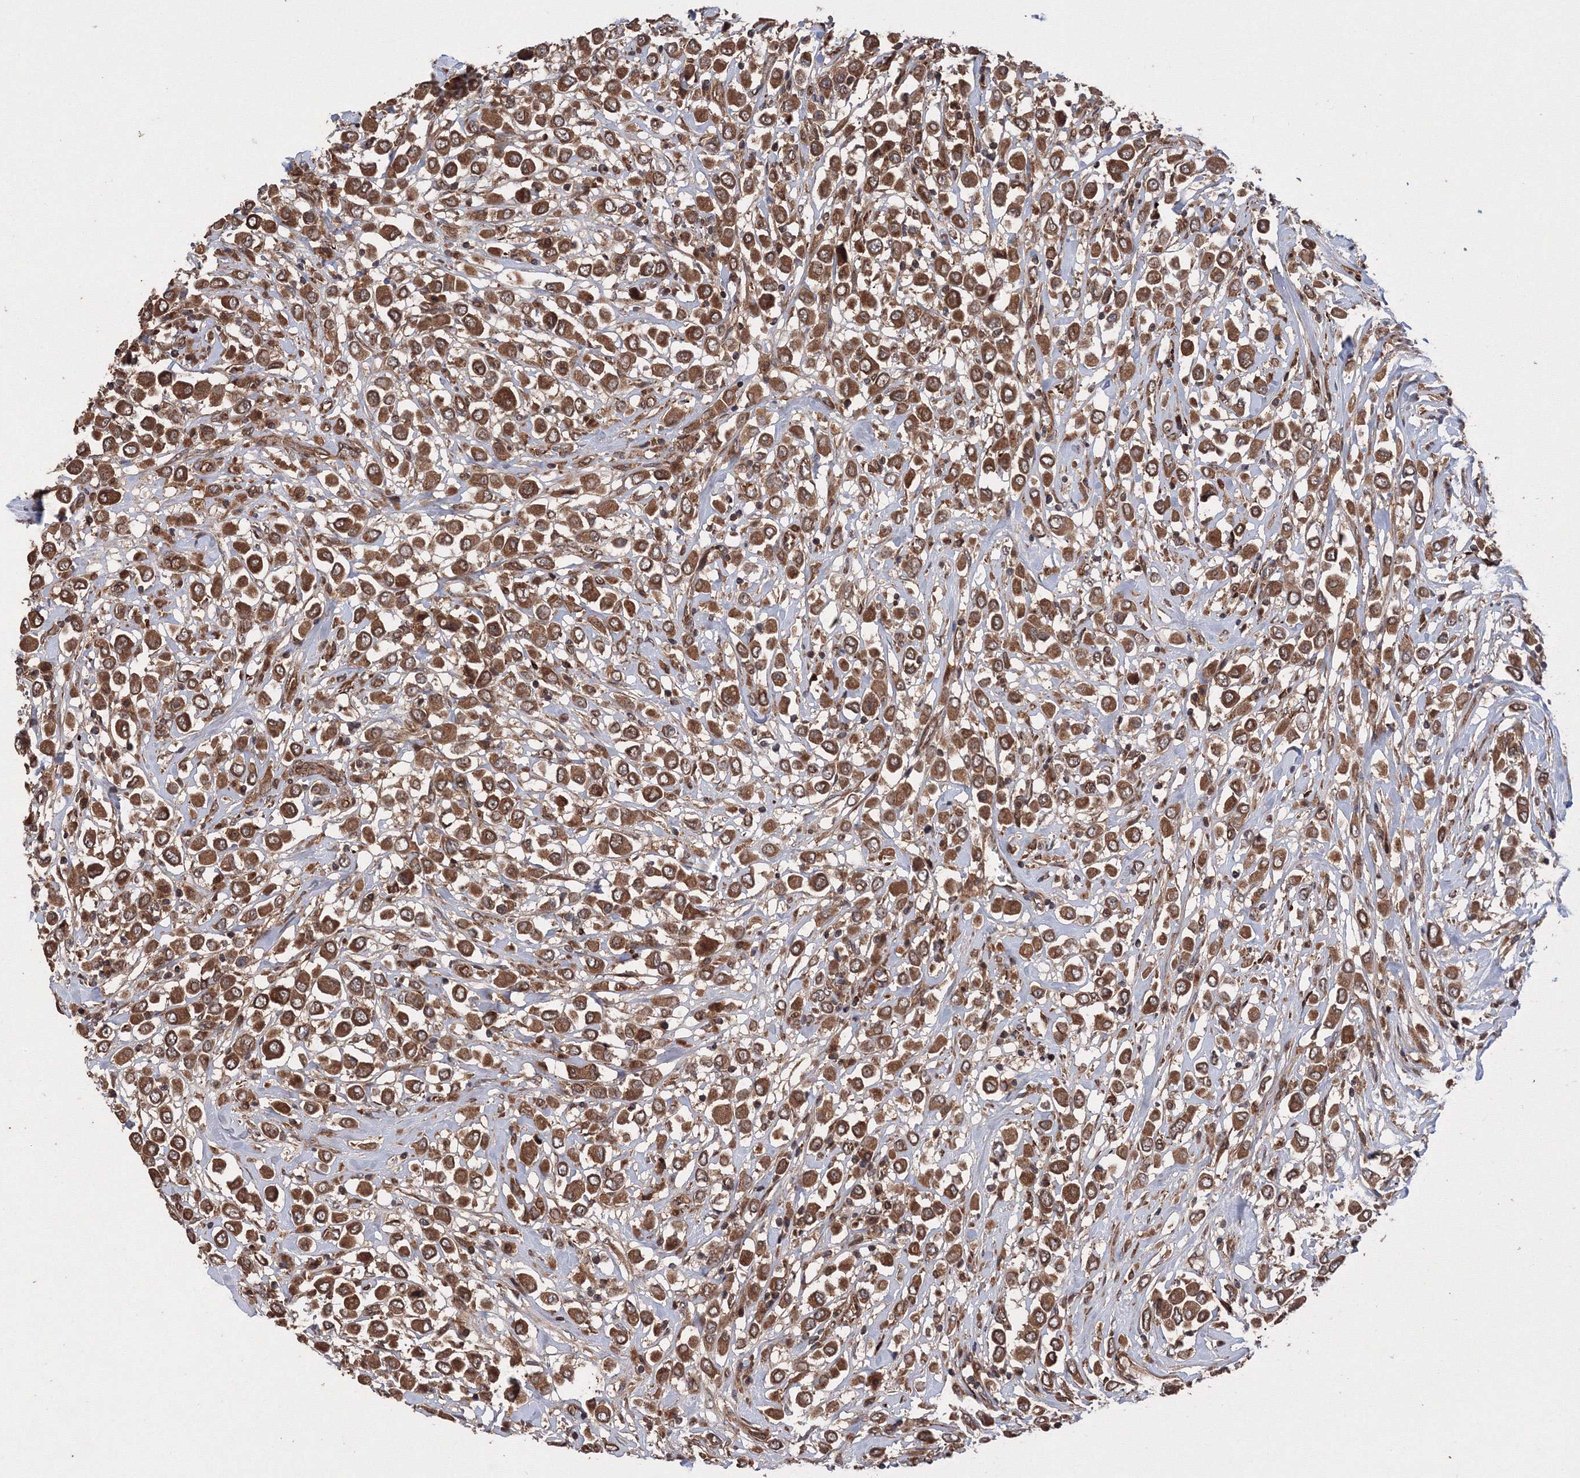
{"staining": {"intensity": "strong", "quantity": ">75%", "location": "cytoplasmic/membranous"}, "tissue": "breast cancer", "cell_type": "Tumor cells", "image_type": "cancer", "snomed": [{"axis": "morphology", "description": "Duct carcinoma"}, {"axis": "topography", "description": "Breast"}], "caption": "A brown stain shows strong cytoplasmic/membranous positivity of a protein in breast cancer tumor cells.", "gene": "ATG3", "patient": {"sex": "female", "age": 61}}